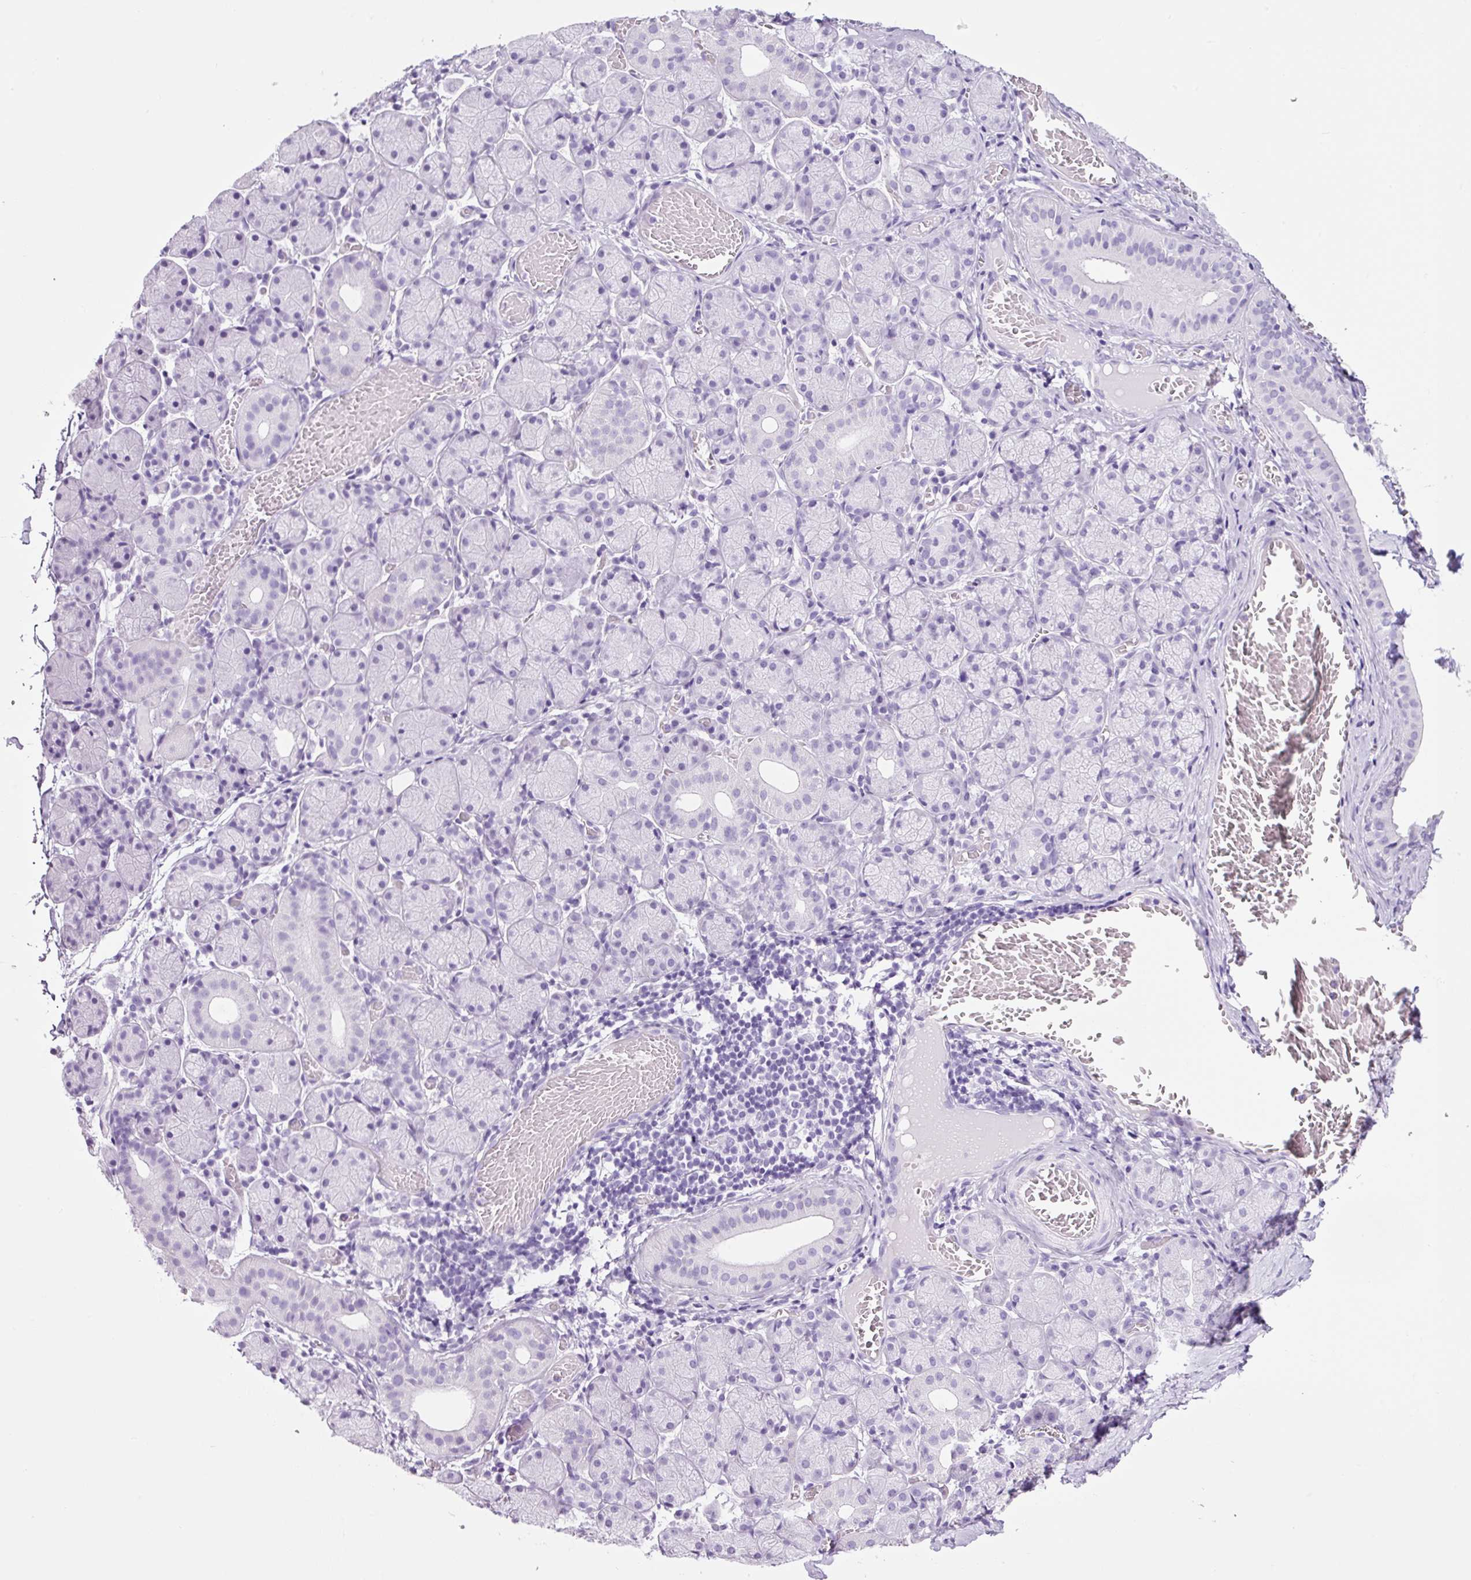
{"staining": {"intensity": "negative", "quantity": "none", "location": "none"}, "tissue": "salivary gland", "cell_type": "Glandular cells", "image_type": "normal", "snomed": [{"axis": "morphology", "description": "Normal tissue, NOS"}, {"axis": "topography", "description": "Salivary gland"}], "caption": "Histopathology image shows no significant protein positivity in glandular cells of normal salivary gland. (DAB immunohistochemistry visualized using brightfield microscopy, high magnification).", "gene": "ADSS1", "patient": {"sex": "female", "age": 24}}